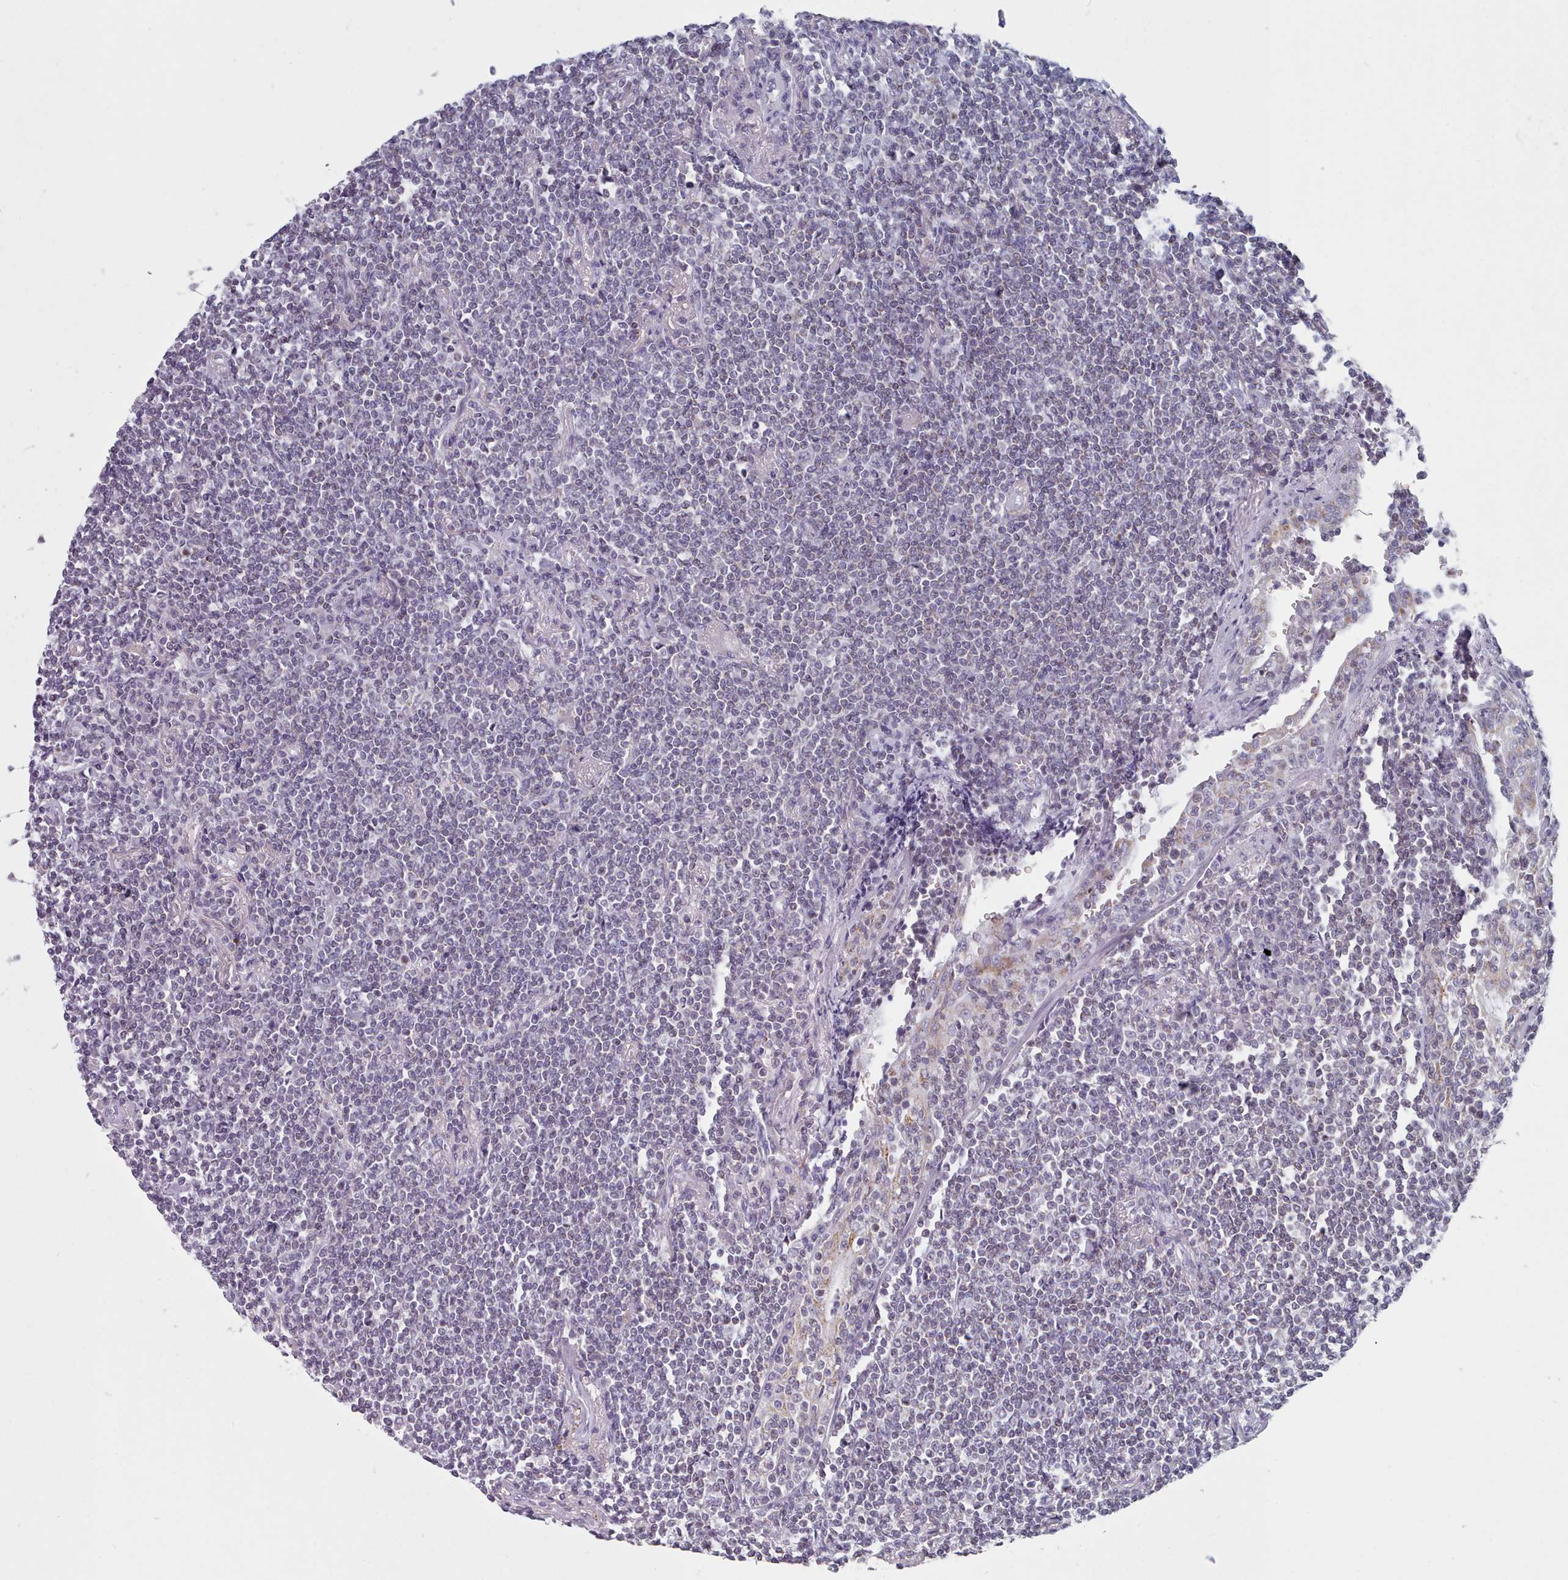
{"staining": {"intensity": "negative", "quantity": "none", "location": "none"}, "tissue": "lymphoma", "cell_type": "Tumor cells", "image_type": "cancer", "snomed": [{"axis": "morphology", "description": "Malignant lymphoma, non-Hodgkin's type, Low grade"}, {"axis": "topography", "description": "Lung"}], "caption": "Human lymphoma stained for a protein using IHC demonstrates no expression in tumor cells.", "gene": "FAM170B", "patient": {"sex": "female", "age": 71}}